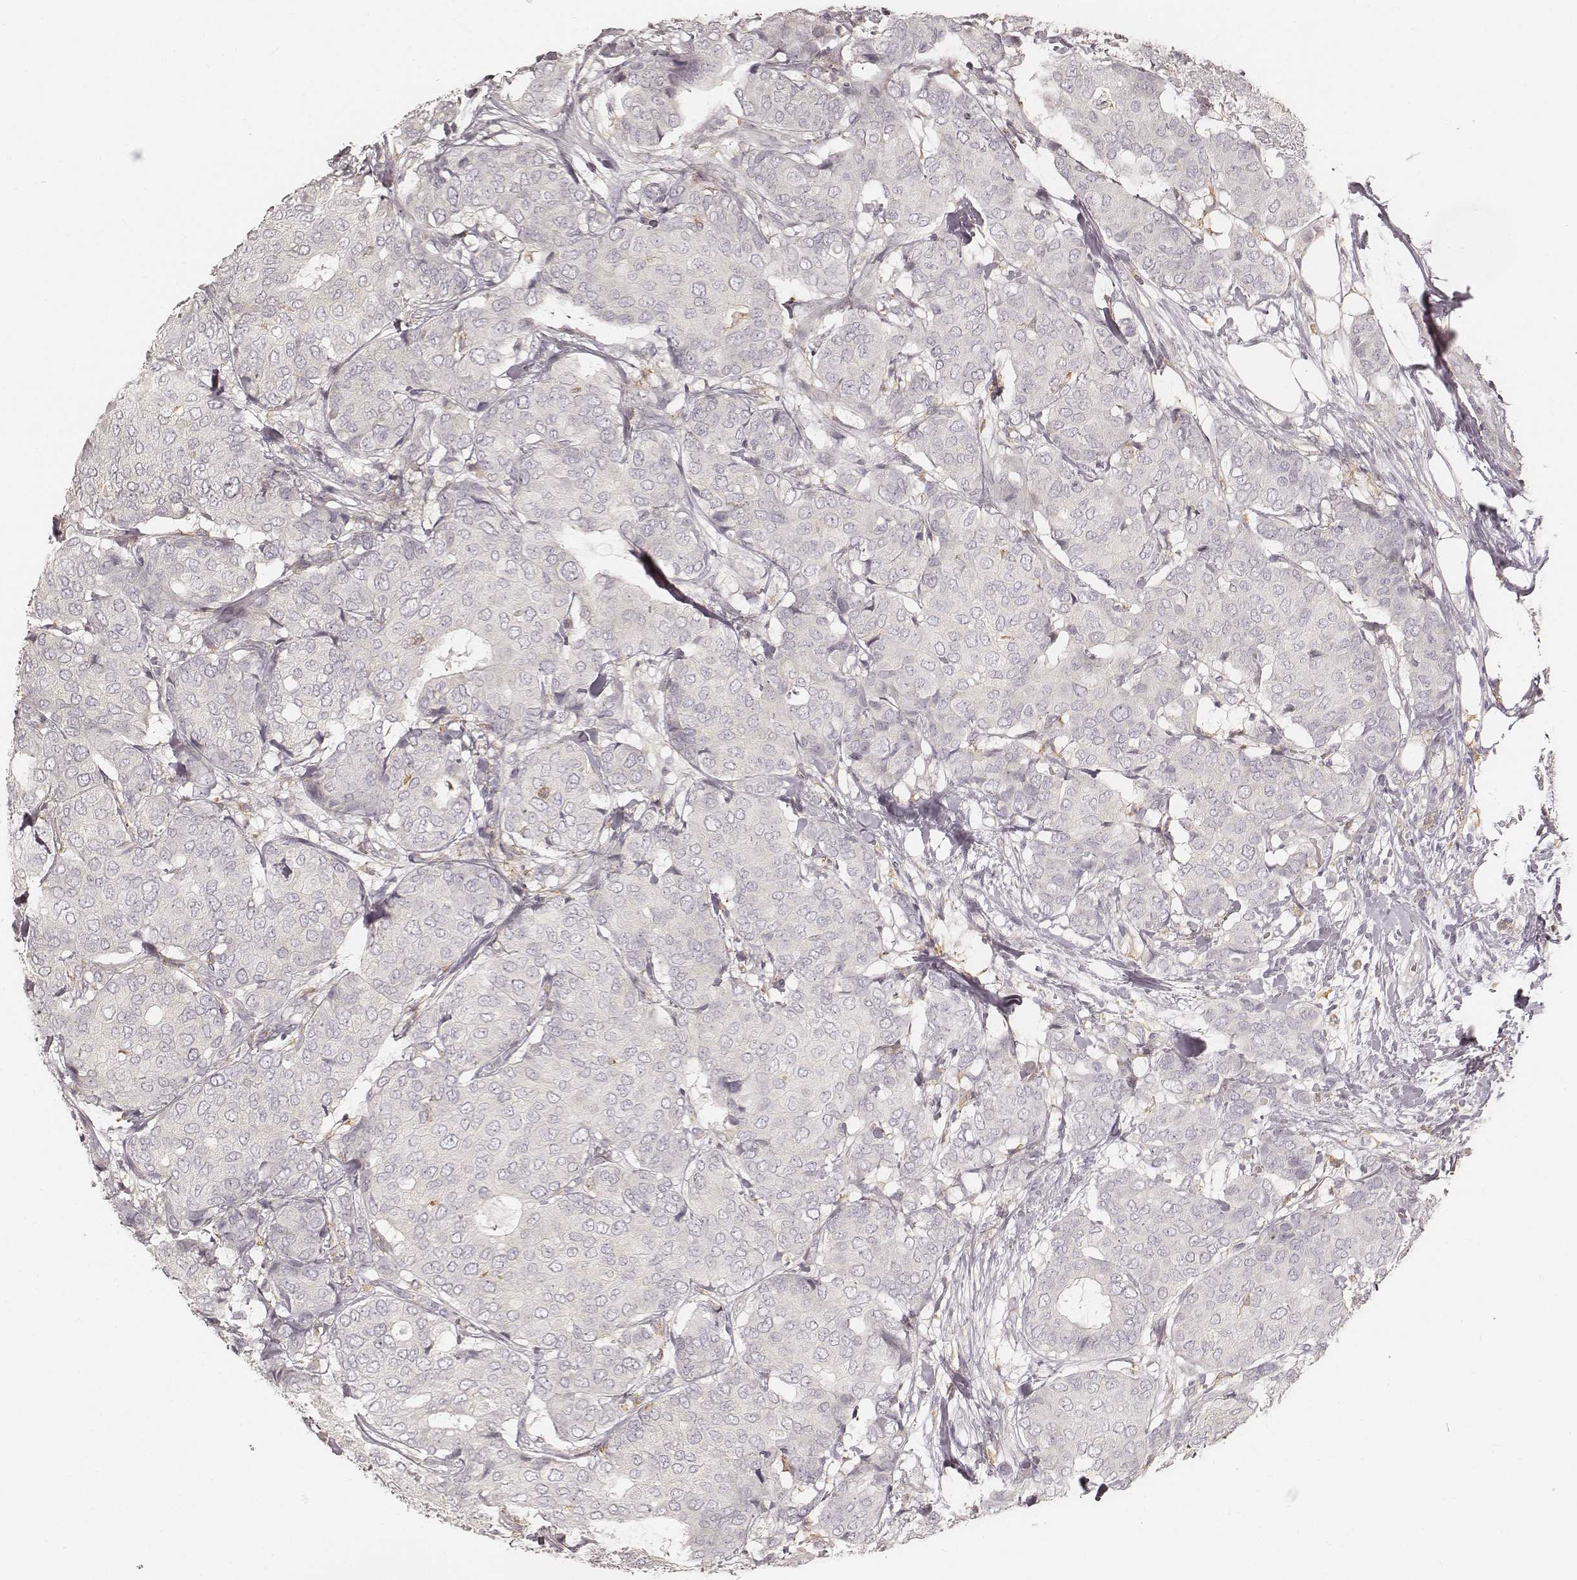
{"staining": {"intensity": "negative", "quantity": "none", "location": "none"}, "tissue": "breast cancer", "cell_type": "Tumor cells", "image_type": "cancer", "snomed": [{"axis": "morphology", "description": "Duct carcinoma"}, {"axis": "topography", "description": "Breast"}], "caption": "Tumor cells show no significant protein positivity in breast cancer (infiltrating ductal carcinoma).", "gene": "FMNL2", "patient": {"sex": "female", "age": 75}}